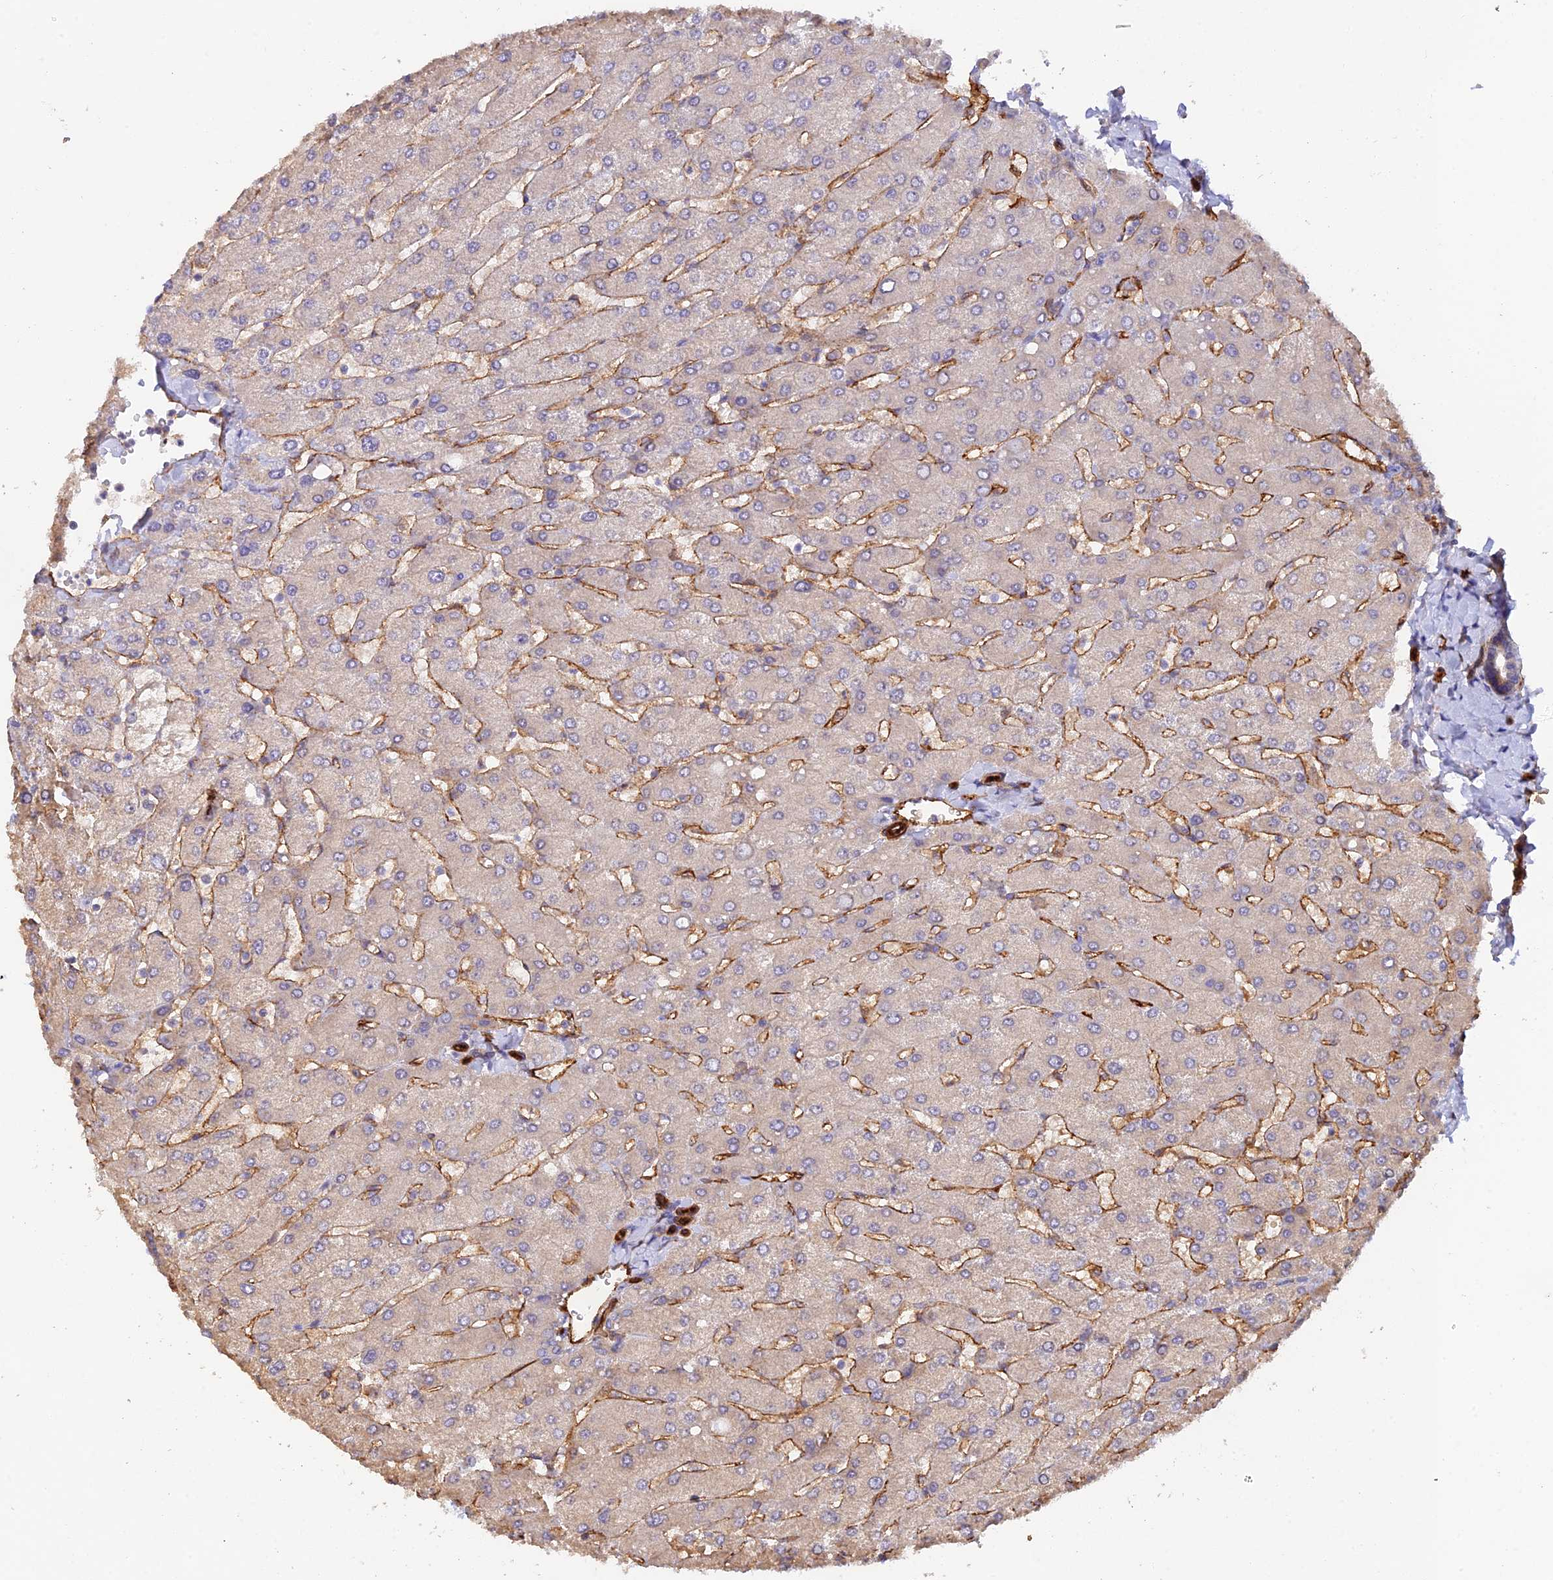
{"staining": {"intensity": "negative", "quantity": "none", "location": "none"}, "tissue": "liver", "cell_type": "Cholangiocytes", "image_type": "normal", "snomed": [{"axis": "morphology", "description": "Normal tissue, NOS"}, {"axis": "topography", "description": "Liver"}], "caption": "An immunohistochemistry image of normal liver is shown. There is no staining in cholangiocytes of liver.", "gene": "MYO9A", "patient": {"sex": "male", "age": 55}}